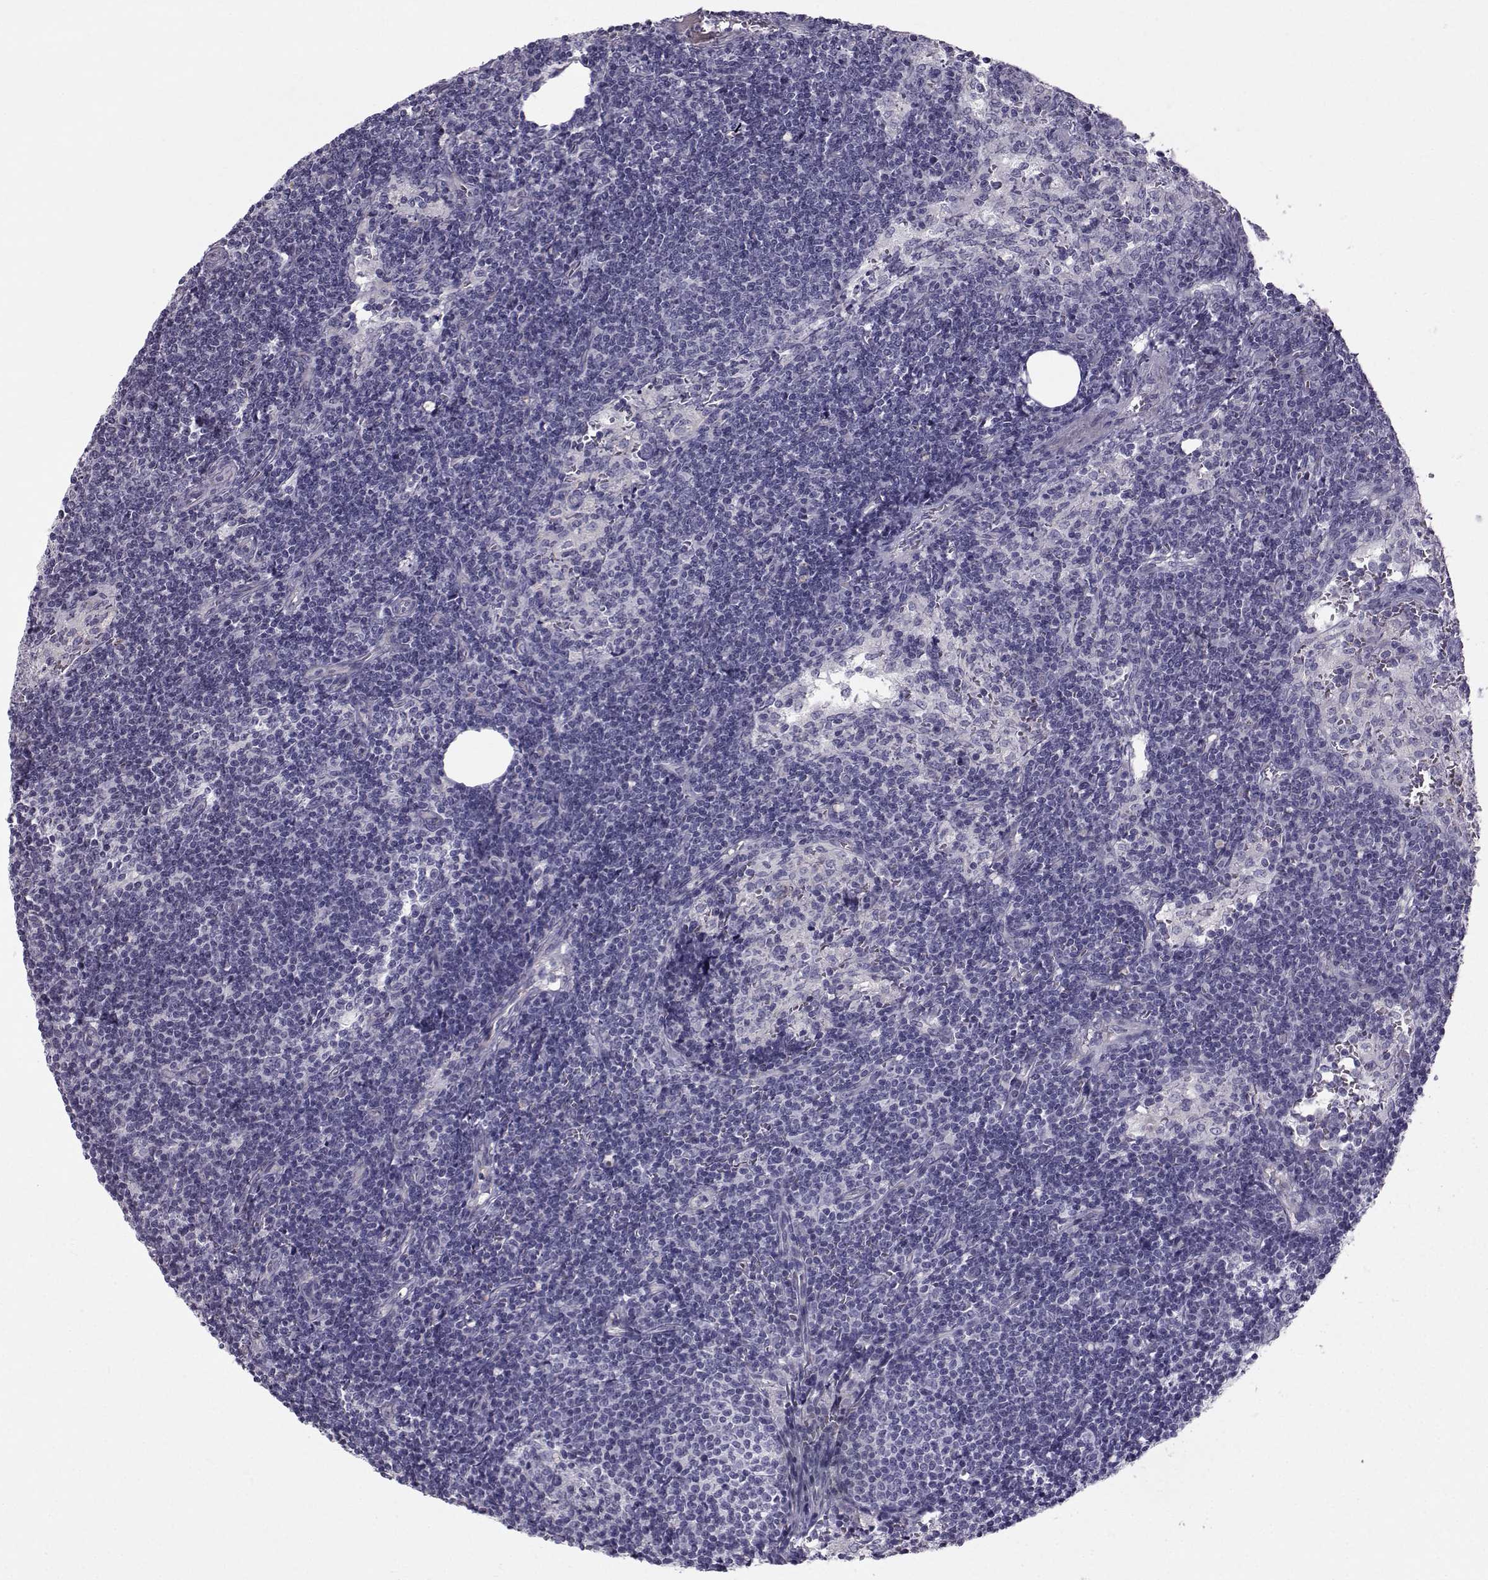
{"staining": {"intensity": "negative", "quantity": "none", "location": "none"}, "tissue": "lymph node", "cell_type": "Germinal center cells", "image_type": "normal", "snomed": [{"axis": "morphology", "description": "Normal tissue, NOS"}, {"axis": "topography", "description": "Lymph node"}], "caption": "Unremarkable lymph node was stained to show a protein in brown. There is no significant positivity in germinal center cells. Brightfield microscopy of IHC stained with DAB (3,3'-diaminobenzidine) (brown) and hematoxylin (blue), captured at high magnification.", "gene": "CALCR", "patient": {"sex": "female", "age": 50}}